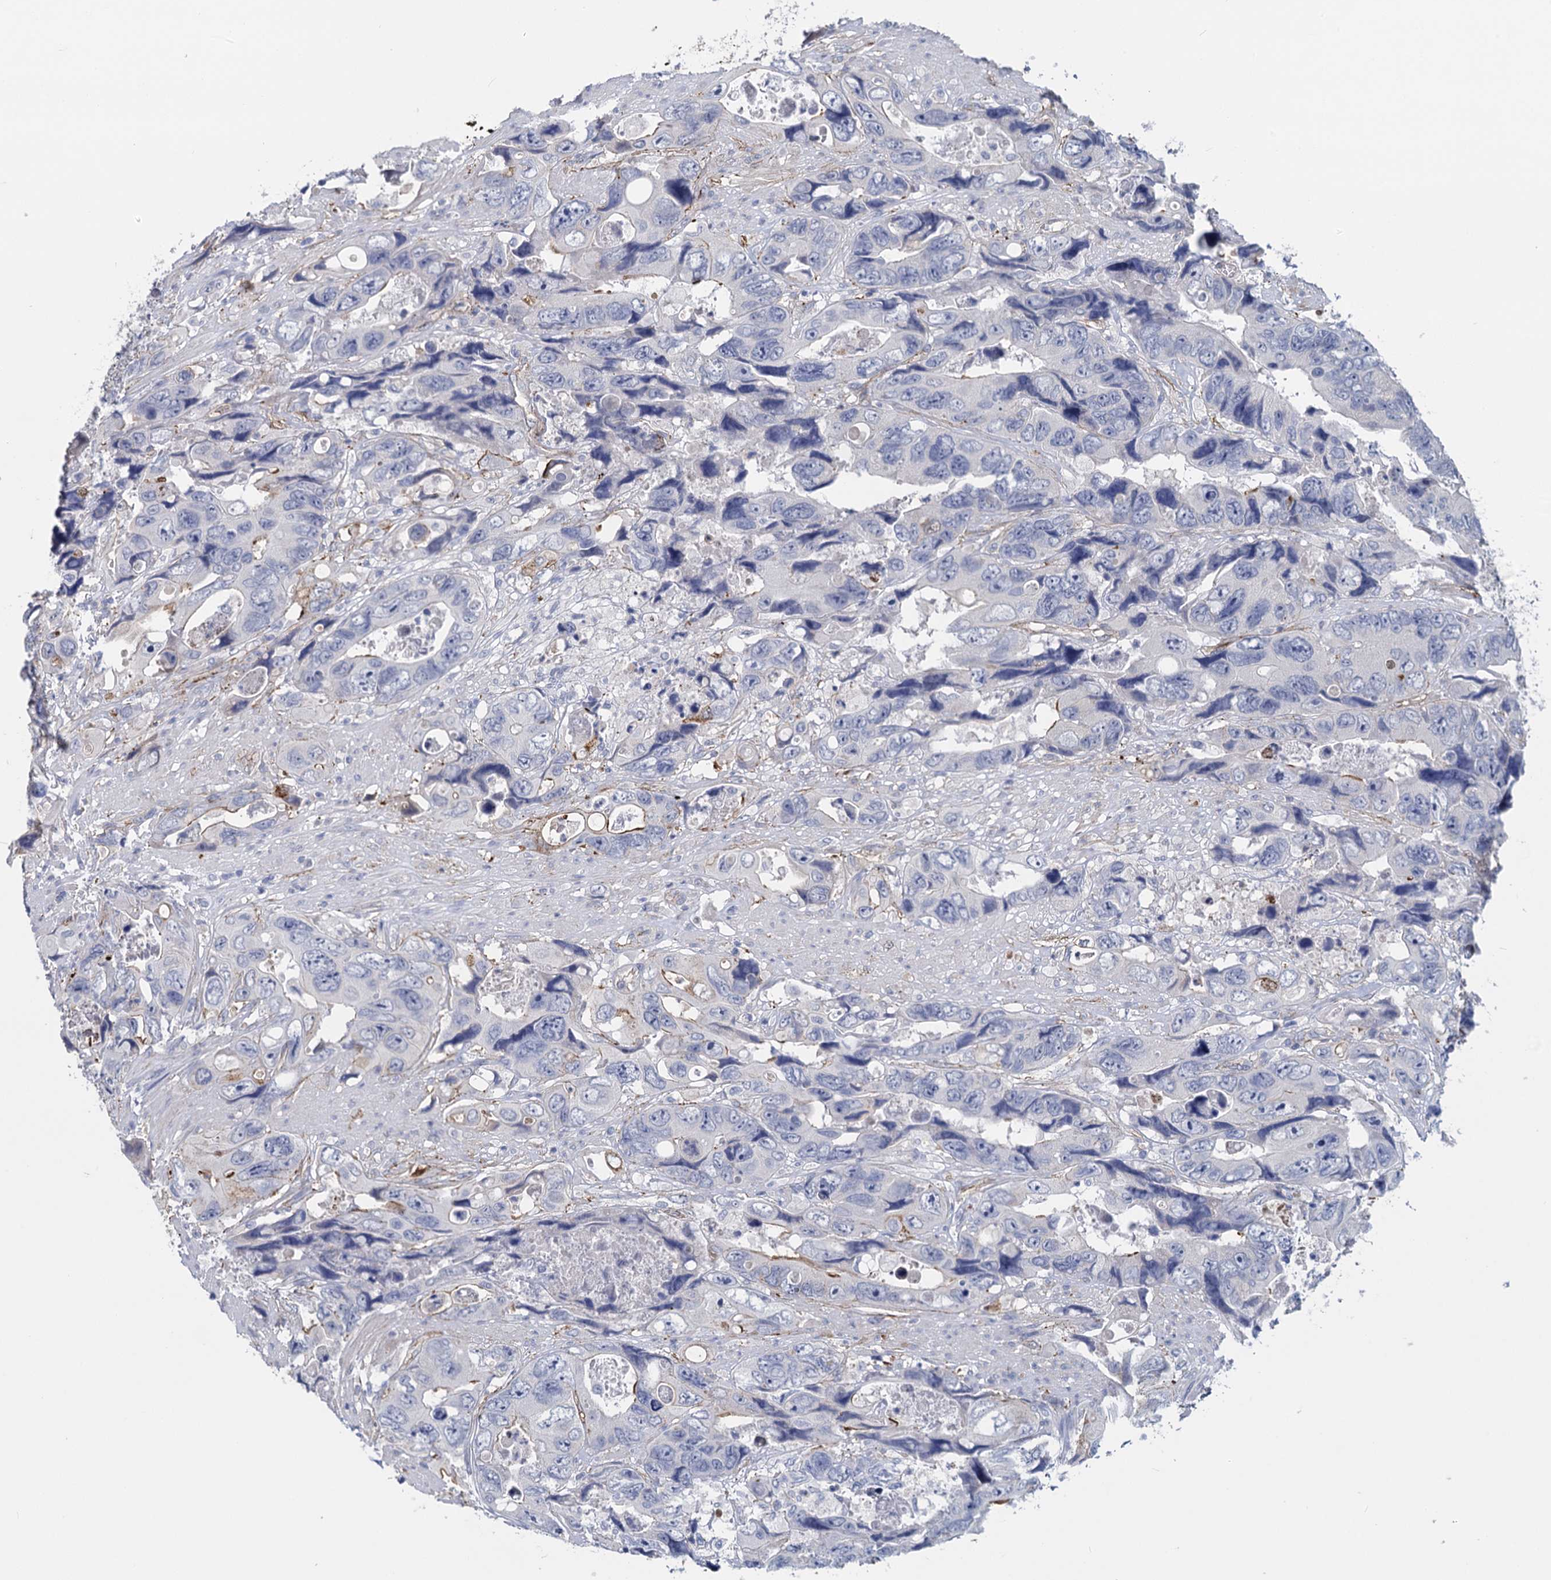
{"staining": {"intensity": "negative", "quantity": "none", "location": "none"}, "tissue": "colorectal cancer", "cell_type": "Tumor cells", "image_type": "cancer", "snomed": [{"axis": "morphology", "description": "Adenocarcinoma, NOS"}, {"axis": "topography", "description": "Rectum"}], "caption": "Tumor cells show no significant protein positivity in colorectal cancer.", "gene": "SNCG", "patient": {"sex": "male", "age": 57}}